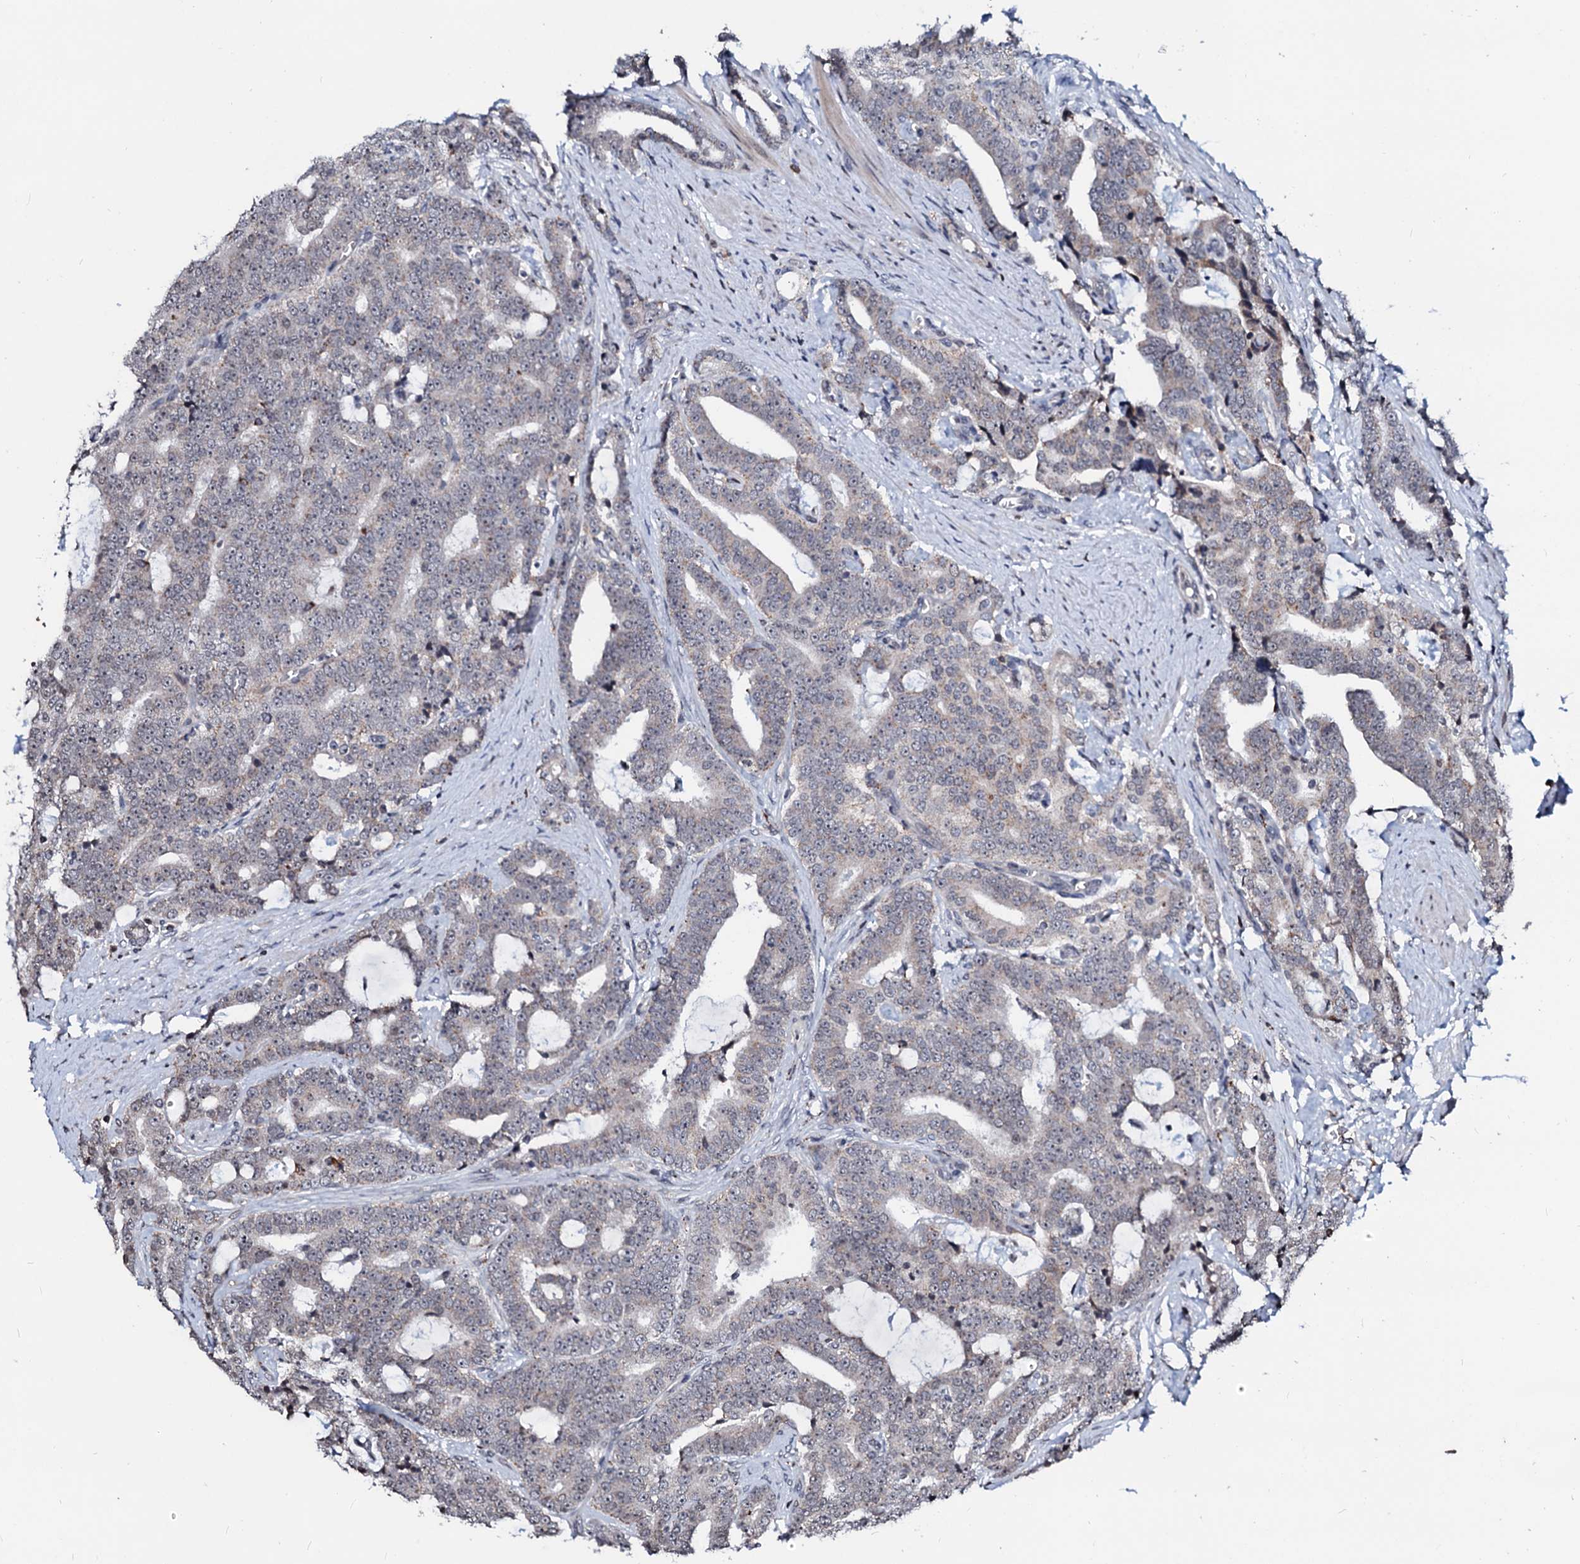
{"staining": {"intensity": "negative", "quantity": "none", "location": "none"}, "tissue": "prostate cancer", "cell_type": "Tumor cells", "image_type": "cancer", "snomed": [{"axis": "morphology", "description": "Adenocarcinoma, High grade"}, {"axis": "topography", "description": "Prostate and seminal vesicle, NOS"}], "caption": "The image exhibits no significant staining in tumor cells of prostate adenocarcinoma (high-grade). (Stains: DAB (3,3'-diaminobenzidine) immunohistochemistry (IHC) with hematoxylin counter stain, Microscopy: brightfield microscopy at high magnification).", "gene": "LSM11", "patient": {"sex": "male", "age": 67}}